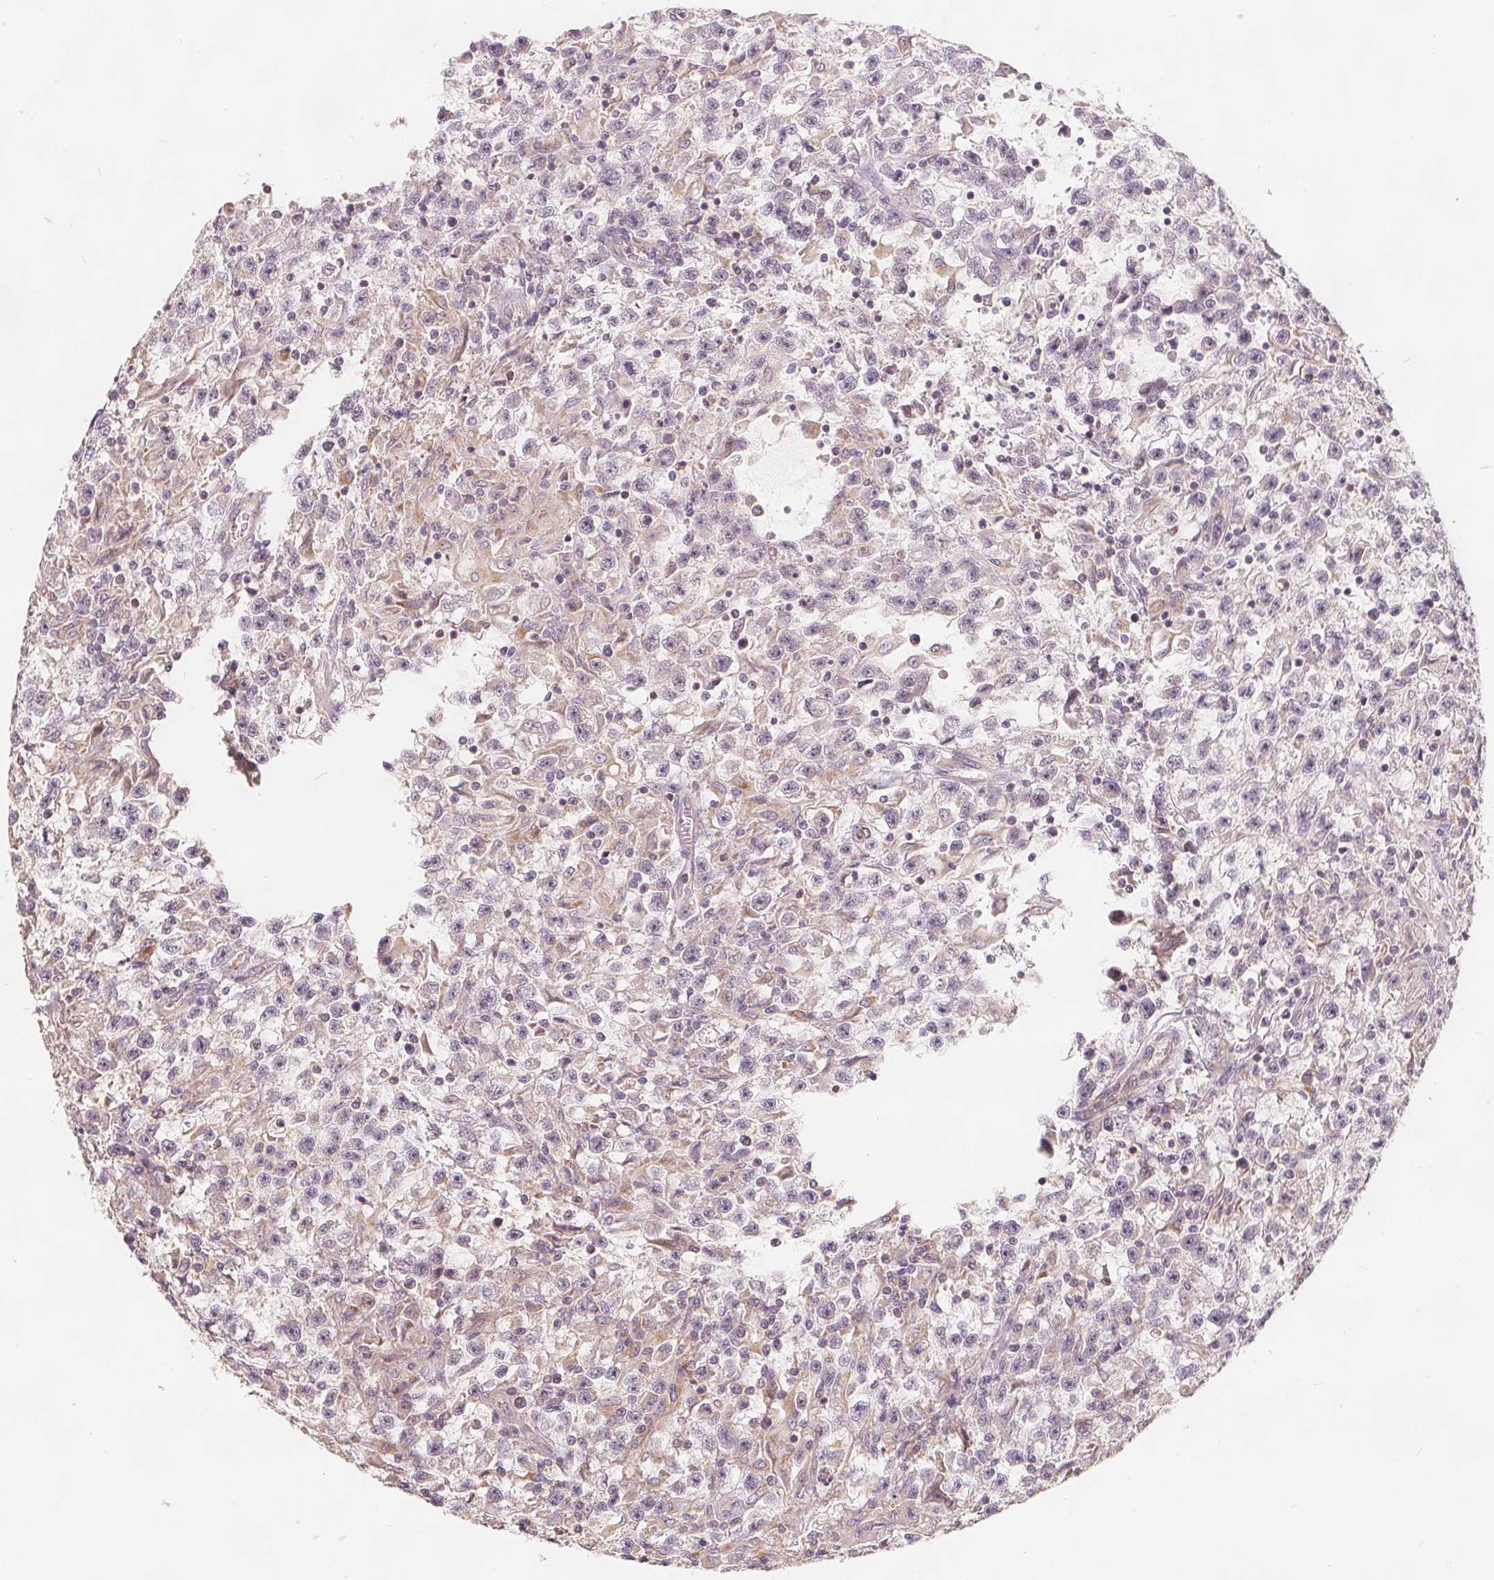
{"staining": {"intensity": "negative", "quantity": "none", "location": "none"}, "tissue": "testis cancer", "cell_type": "Tumor cells", "image_type": "cancer", "snomed": [{"axis": "morphology", "description": "Seminoma, NOS"}, {"axis": "topography", "description": "Testis"}], "caption": "IHC of seminoma (testis) displays no expression in tumor cells.", "gene": "DRC3", "patient": {"sex": "male", "age": 31}}